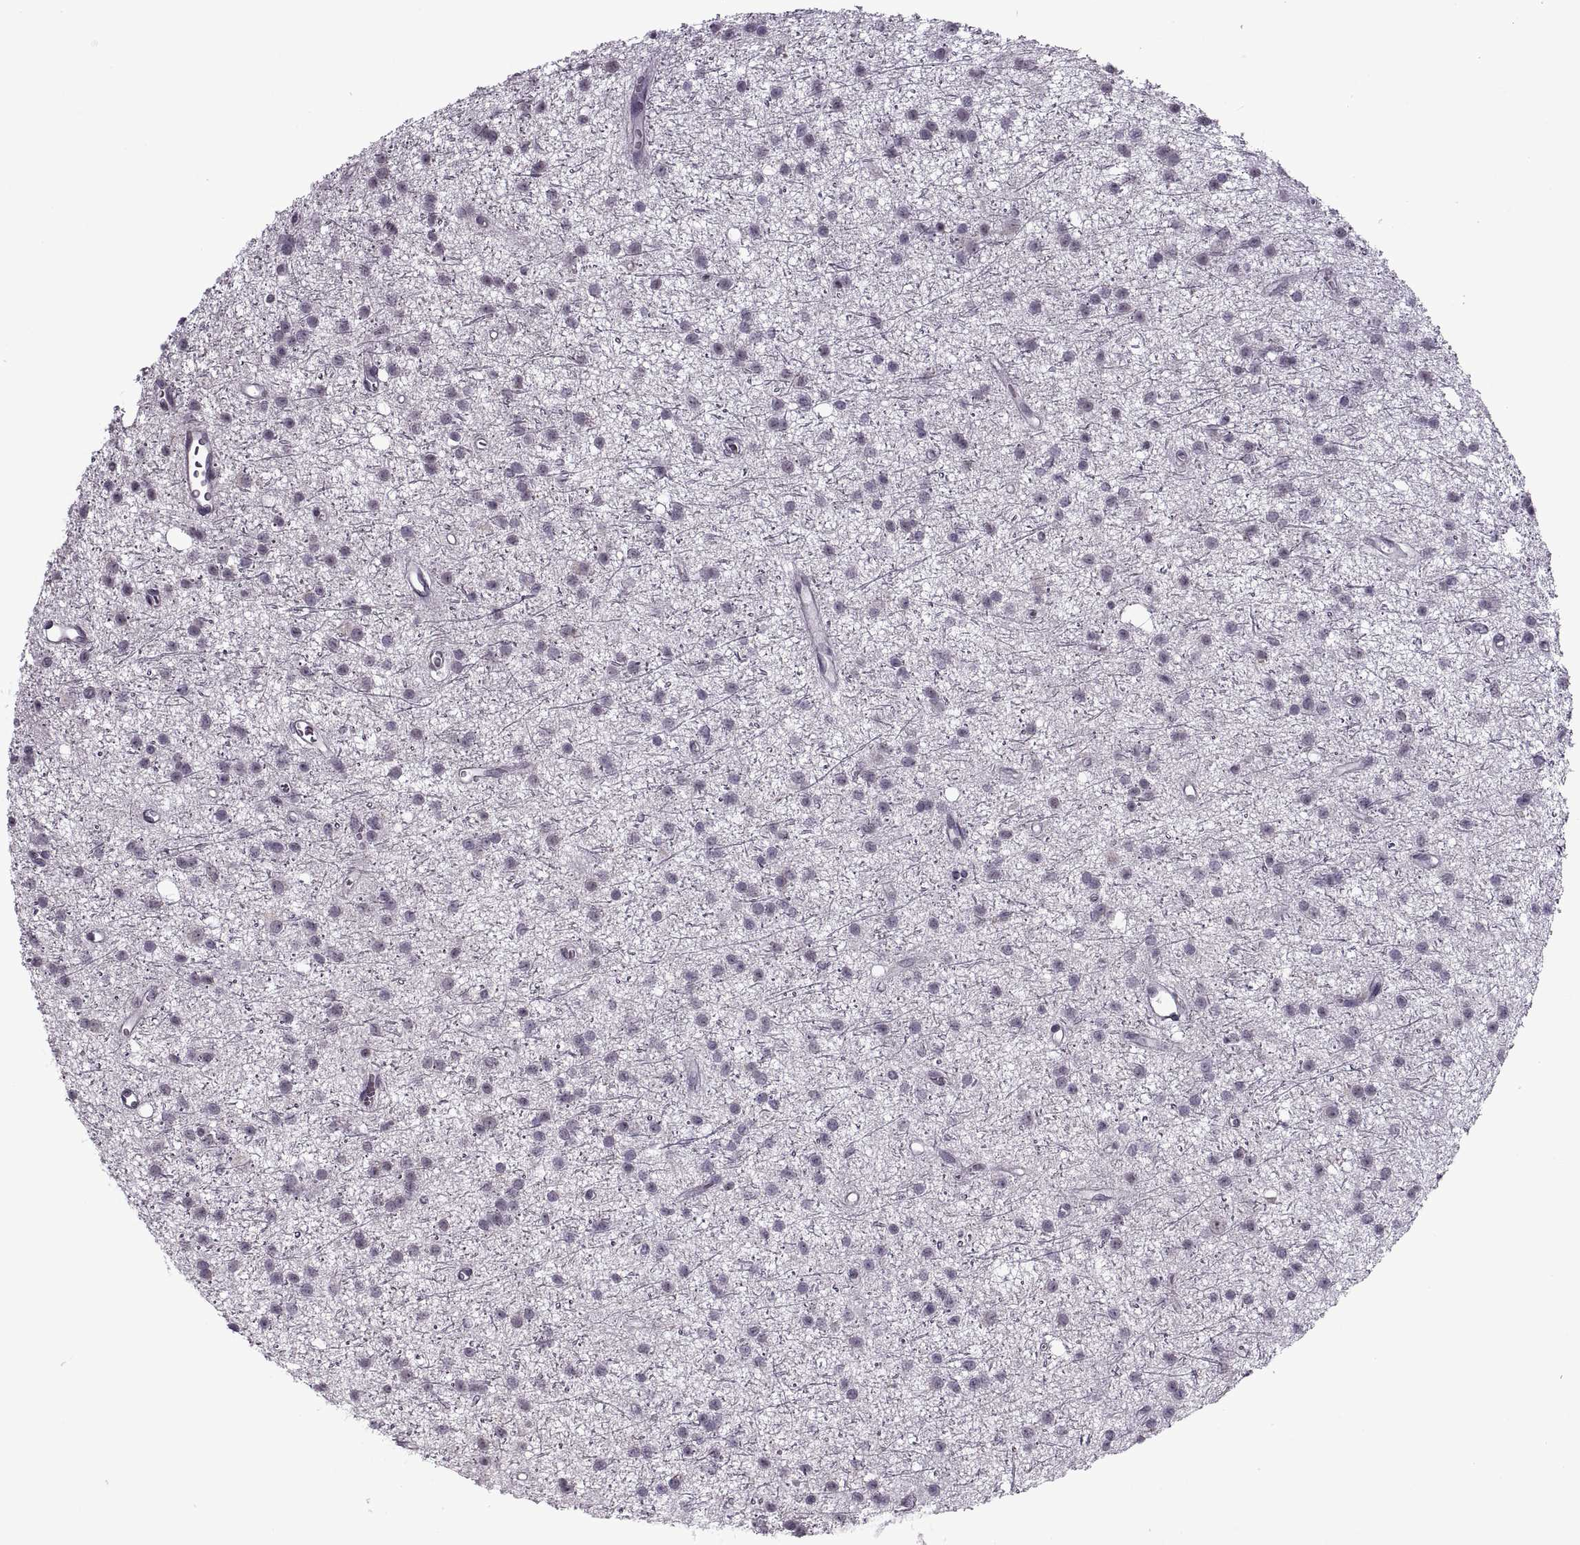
{"staining": {"intensity": "negative", "quantity": "none", "location": "none"}, "tissue": "glioma", "cell_type": "Tumor cells", "image_type": "cancer", "snomed": [{"axis": "morphology", "description": "Glioma, malignant, Low grade"}, {"axis": "topography", "description": "Brain"}], "caption": "Histopathology image shows no significant protein positivity in tumor cells of malignant low-grade glioma. (DAB IHC with hematoxylin counter stain).", "gene": "PRSS37", "patient": {"sex": "male", "age": 27}}